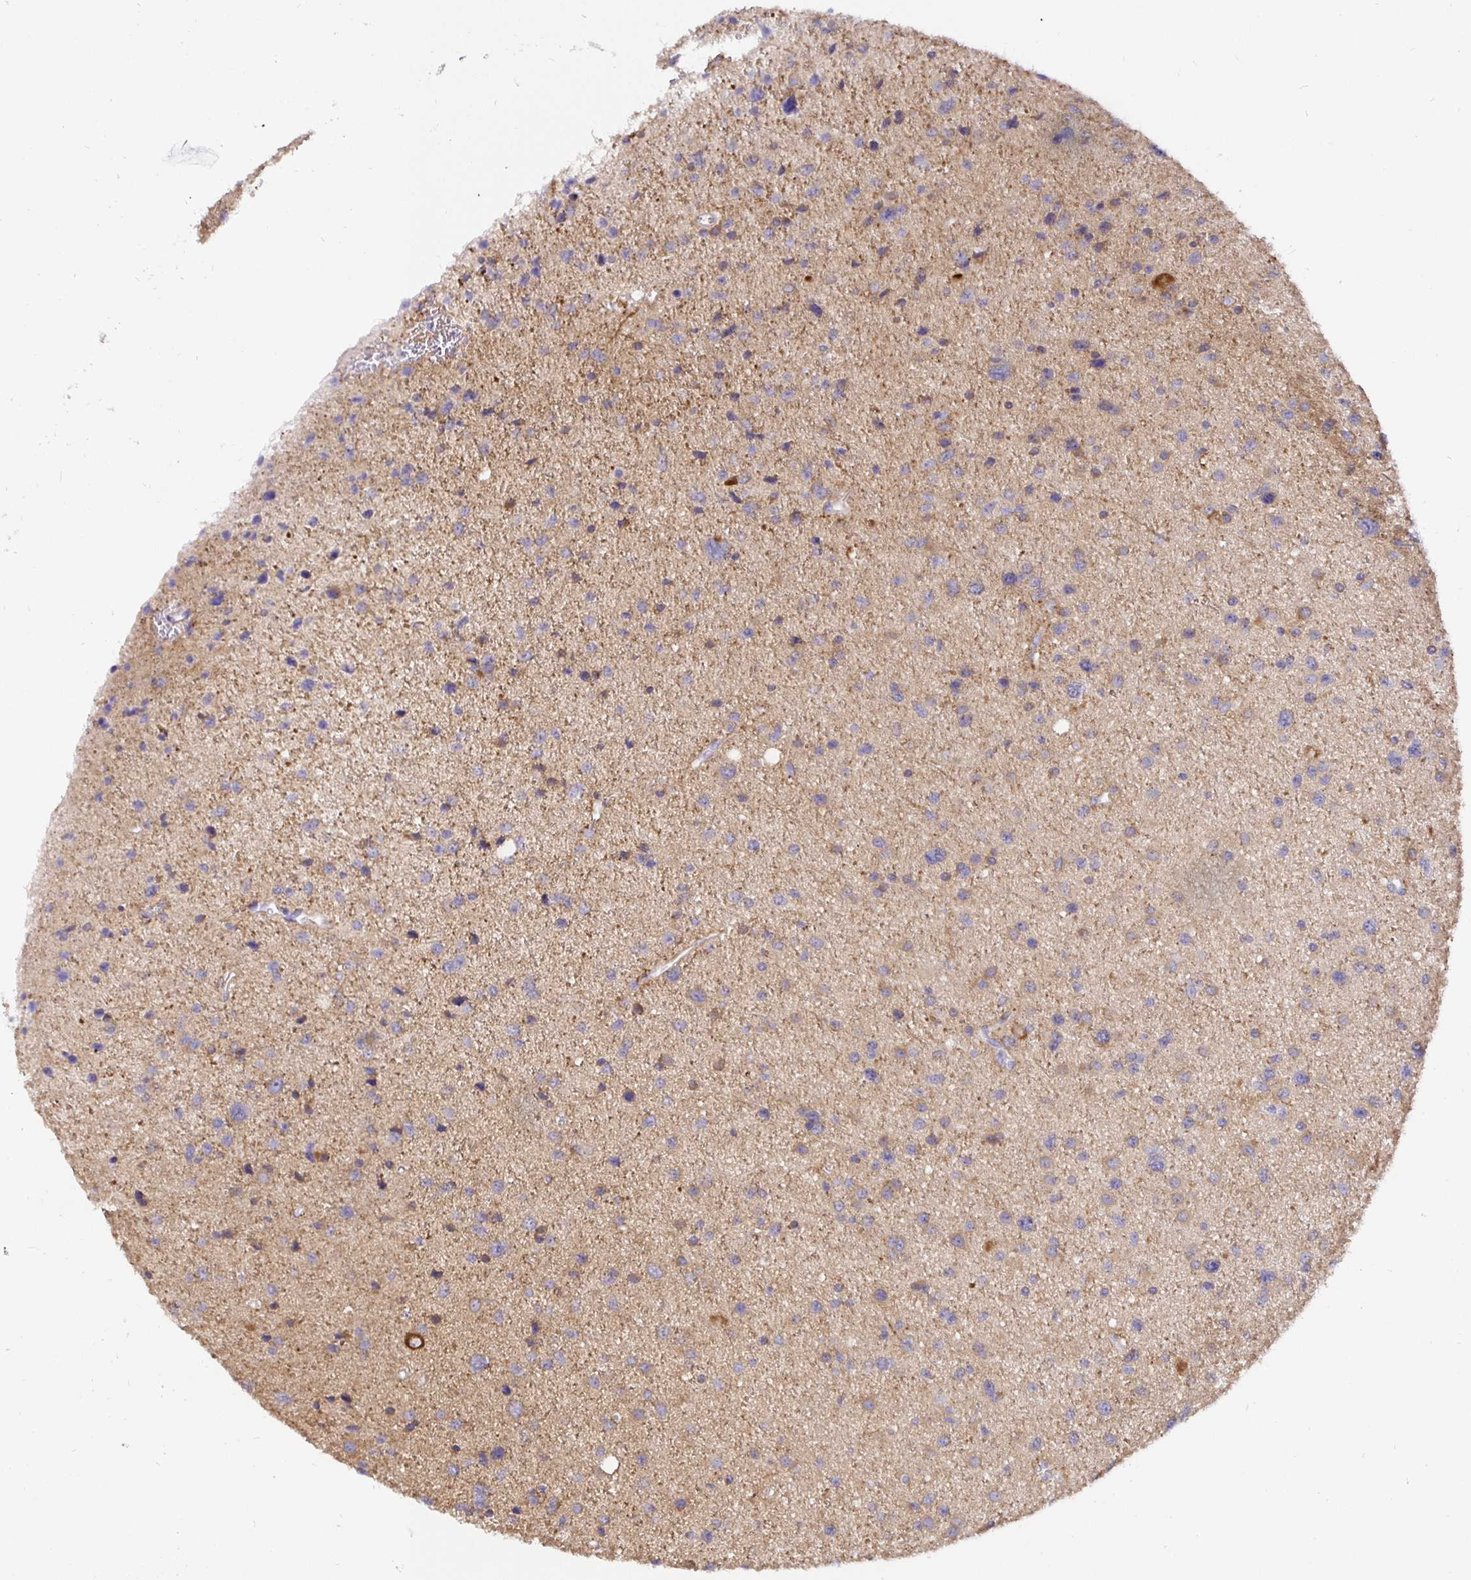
{"staining": {"intensity": "weak", "quantity": "<25%", "location": "cytoplasmic/membranous"}, "tissue": "glioma", "cell_type": "Tumor cells", "image_type": "cancer", "snomed": [{"axis": "morphology", "description": "Glioma, malignant, Low grade"}, {"axis": "topography", "description": "Brain"}], "caption": "Tumor cells are negative for protein expression in human malignant low-grade glioma.", "gene": "KIF21A", "patient": {"sex": "female", "age": 55}}